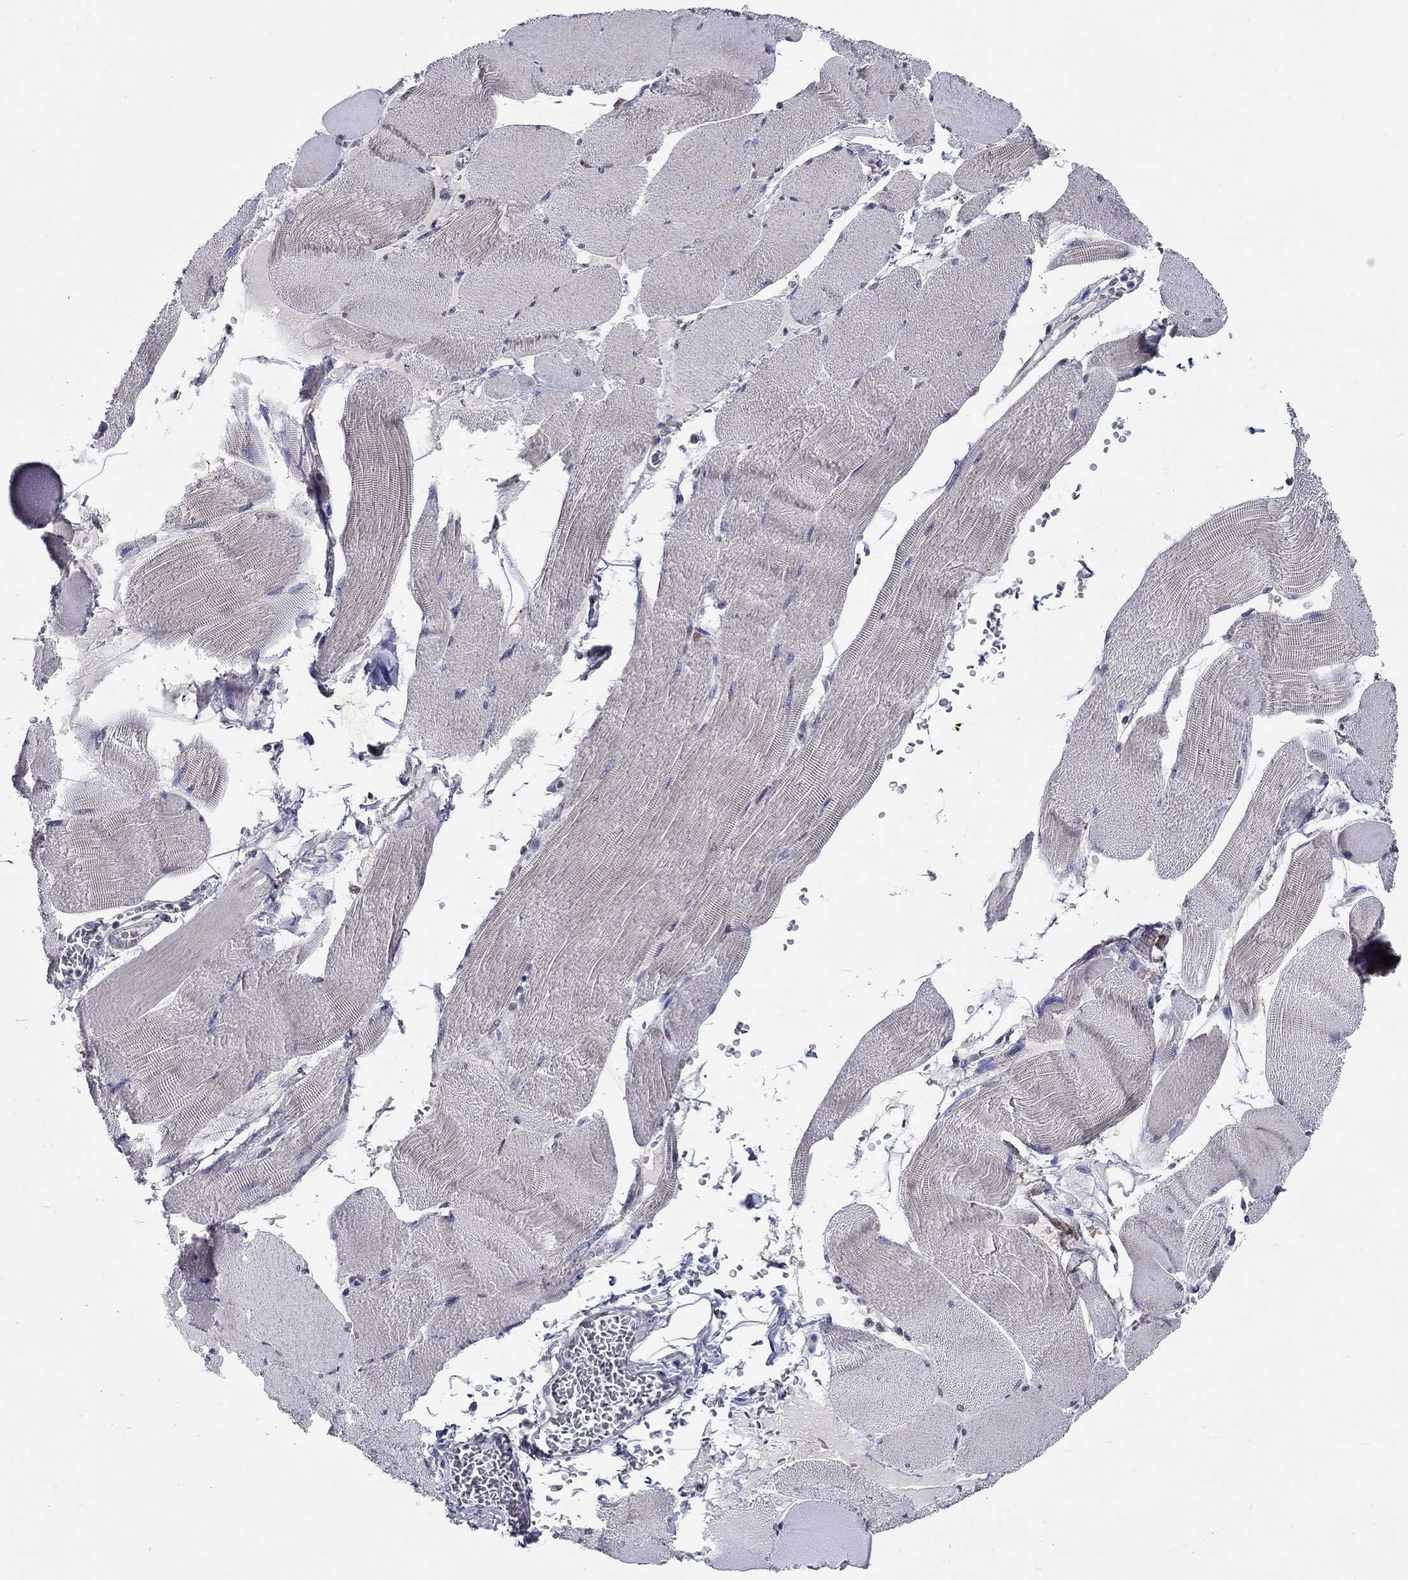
{"staining": {"intensity": "negative", "quantity": "none", "location": "none"}, "tissue": "skeletal muscle", "cell_type": "Myocytes", "image_type": "normal", "snomed": [{"axis": "morphology", "description": "Normal tissue, NOS"}, {"axis": "topography", "description": "Skeletal muscle"}], "caption": "IHC photomicrograph of benign skeletal muscle: human skeletal muscle stained with DAB (3,3'-diaminobenzidine) demonstrates no significant protein expression in myocytes. (DAB immunohistochemistry visualized using brightfield microscopy, high magnification).", "gene": "PDE1B", "patient": {"sex": "male", "age": 56}}